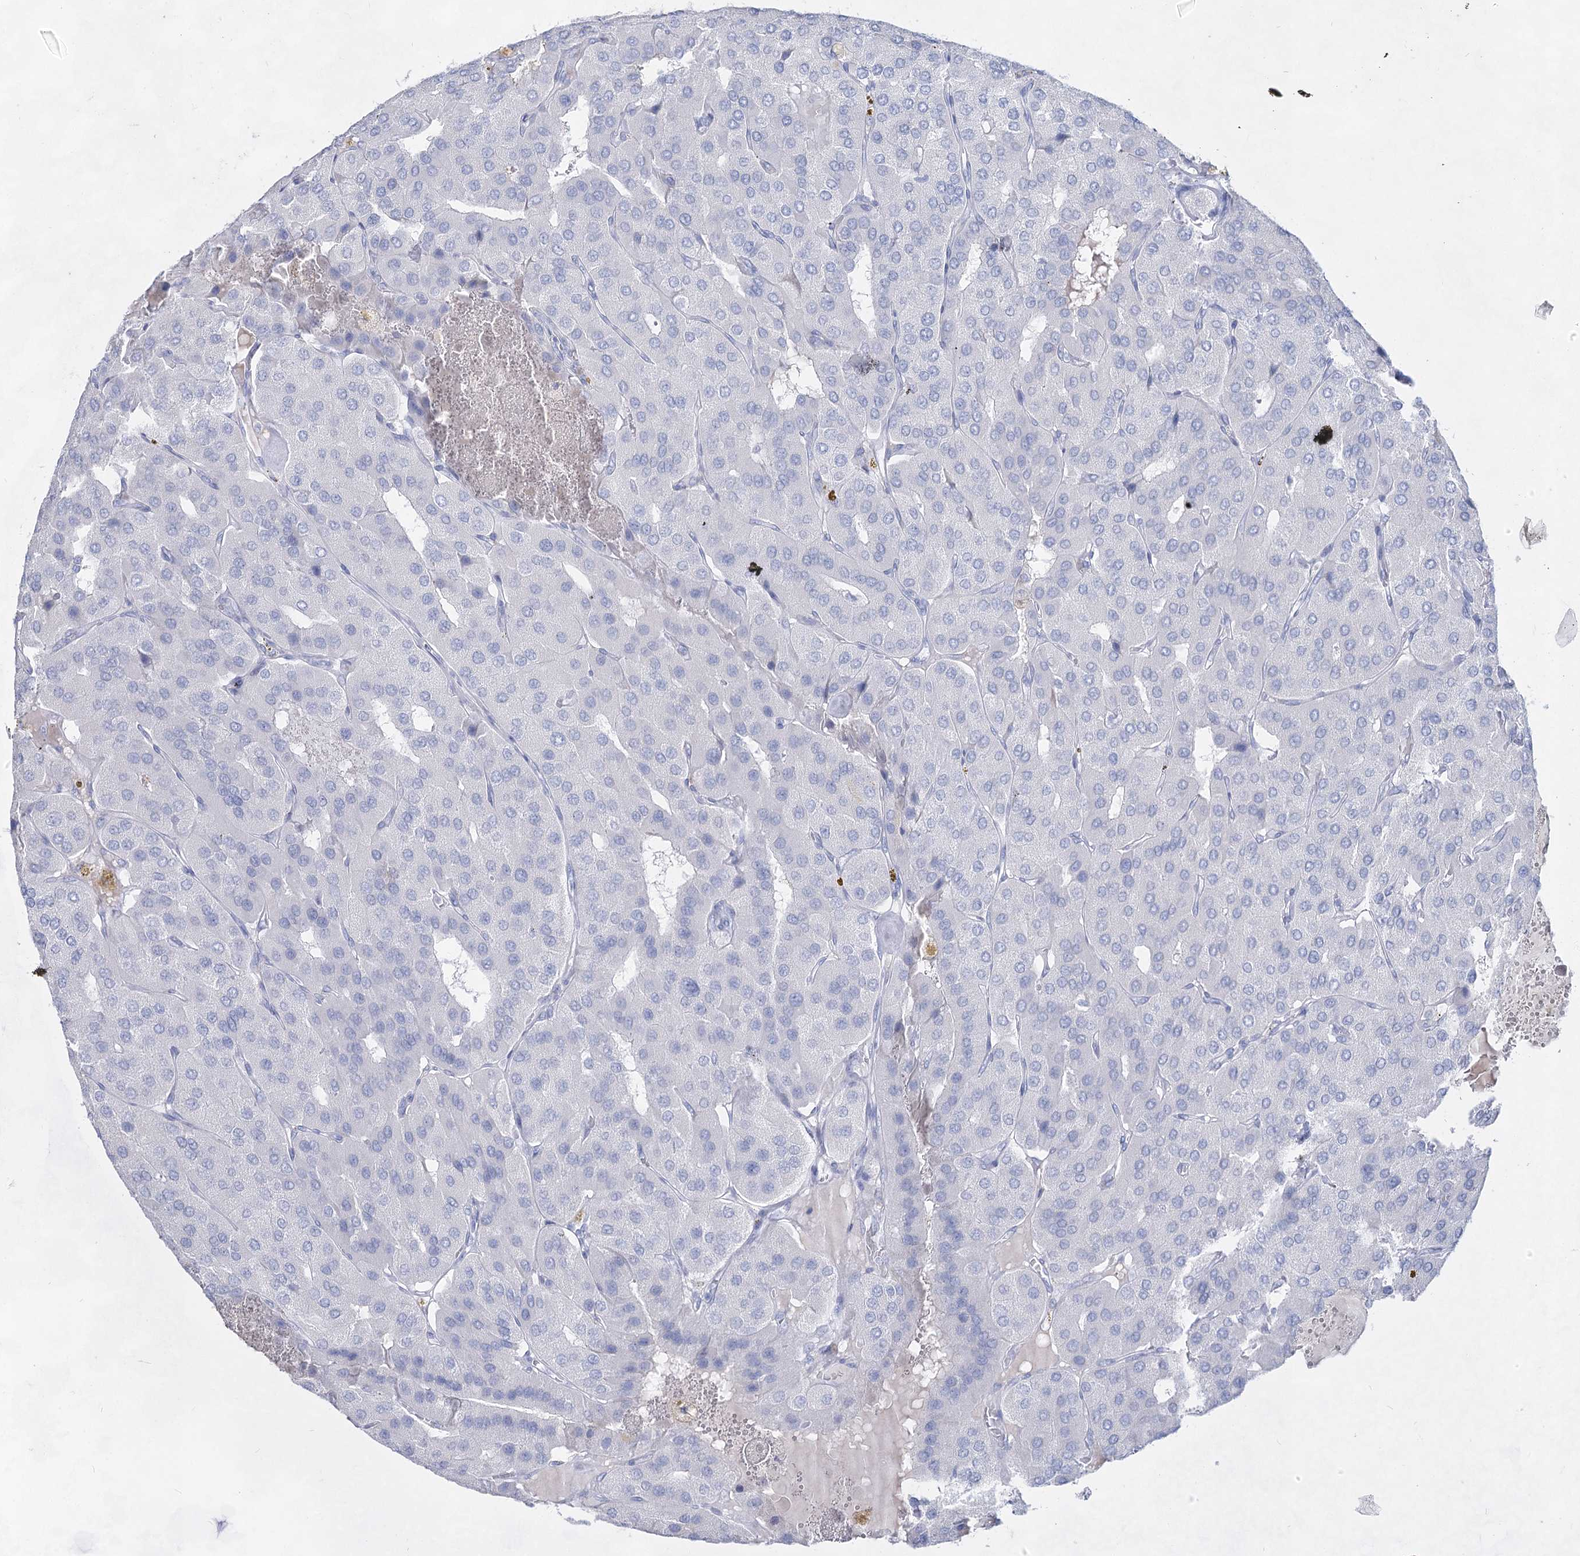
{"staining": {"intensity": "negative", "quantity": "none", "location": "none"}, "tissue": "parathyroid gland", "cell_type": "Glandular cells", "image_type": "normal", "snomed": [{"axis": "morphology", "description": "Normal tissue, NOS"}, {"axis": "morphology", "description": "Adenoma, NOS"}, {"axis": "topography", "description": "Parathyroid gland"}], "caption": "This is an immunohistochemistry (IHC) histopathology image of normal human parathyroid gland. There is no staining in glandular cells.", "gene": "ACRV1", "patient": {"sex": "female", "age": 86}}